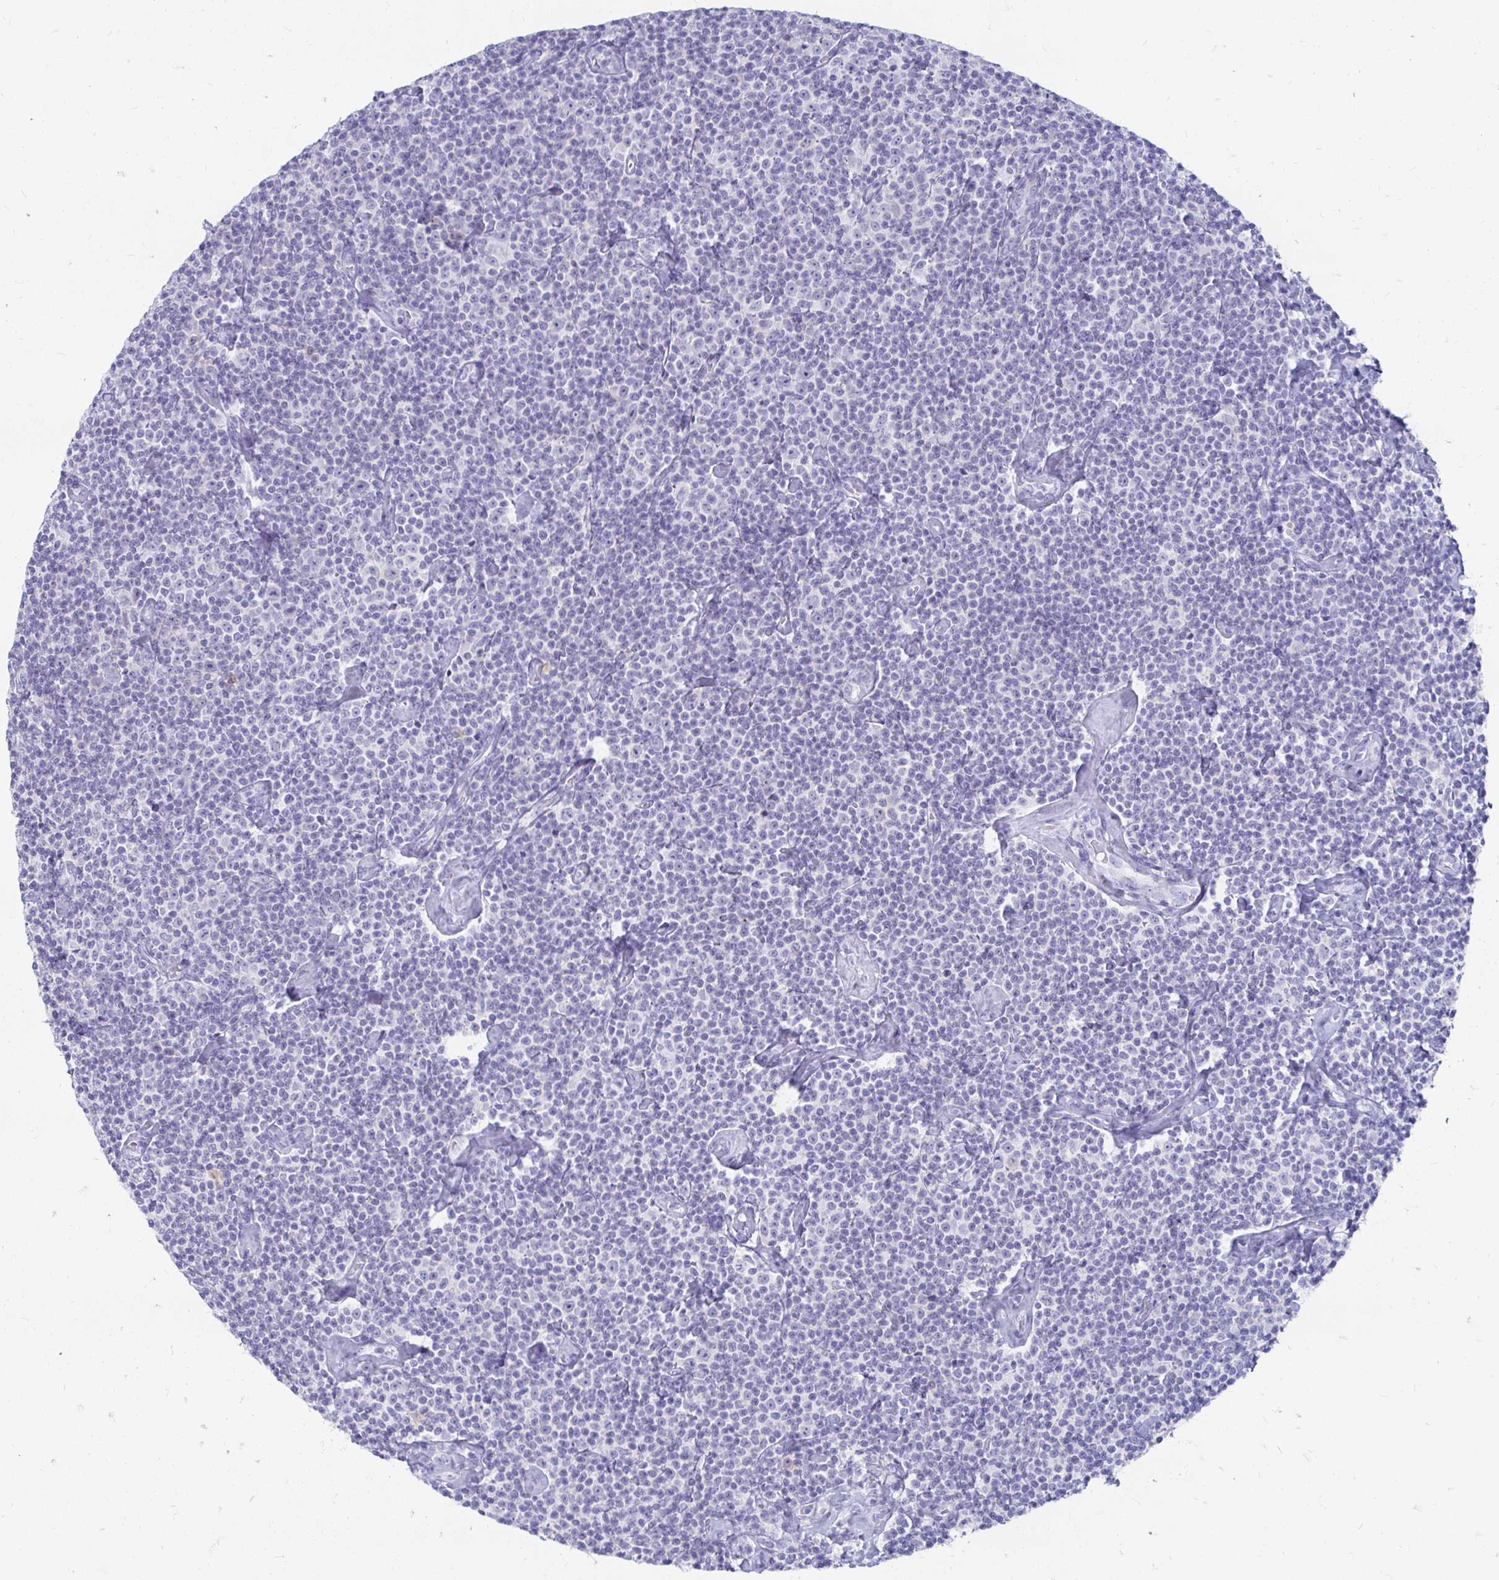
{"staining": {"intensity": "negative", "quantity": "none", "location": "none"}, "tissue": "lymphoma", "cell_type": "Tumor cells", "image_type": "cancer", "snomed": [{"axis": "morphology", "description": "Malignant lymphoma, non-Hodgkin's type, Low grade"}, {"axis": "topography", "description": "Lymph node"}], "caption": "DAB (3,3'-diaminobenzidine) immunohistochemical staining of lymphoma reveals no significant expression in tumor cells.", "gene": "PEG10", "patient": {"sex": "male", "age": 81}}